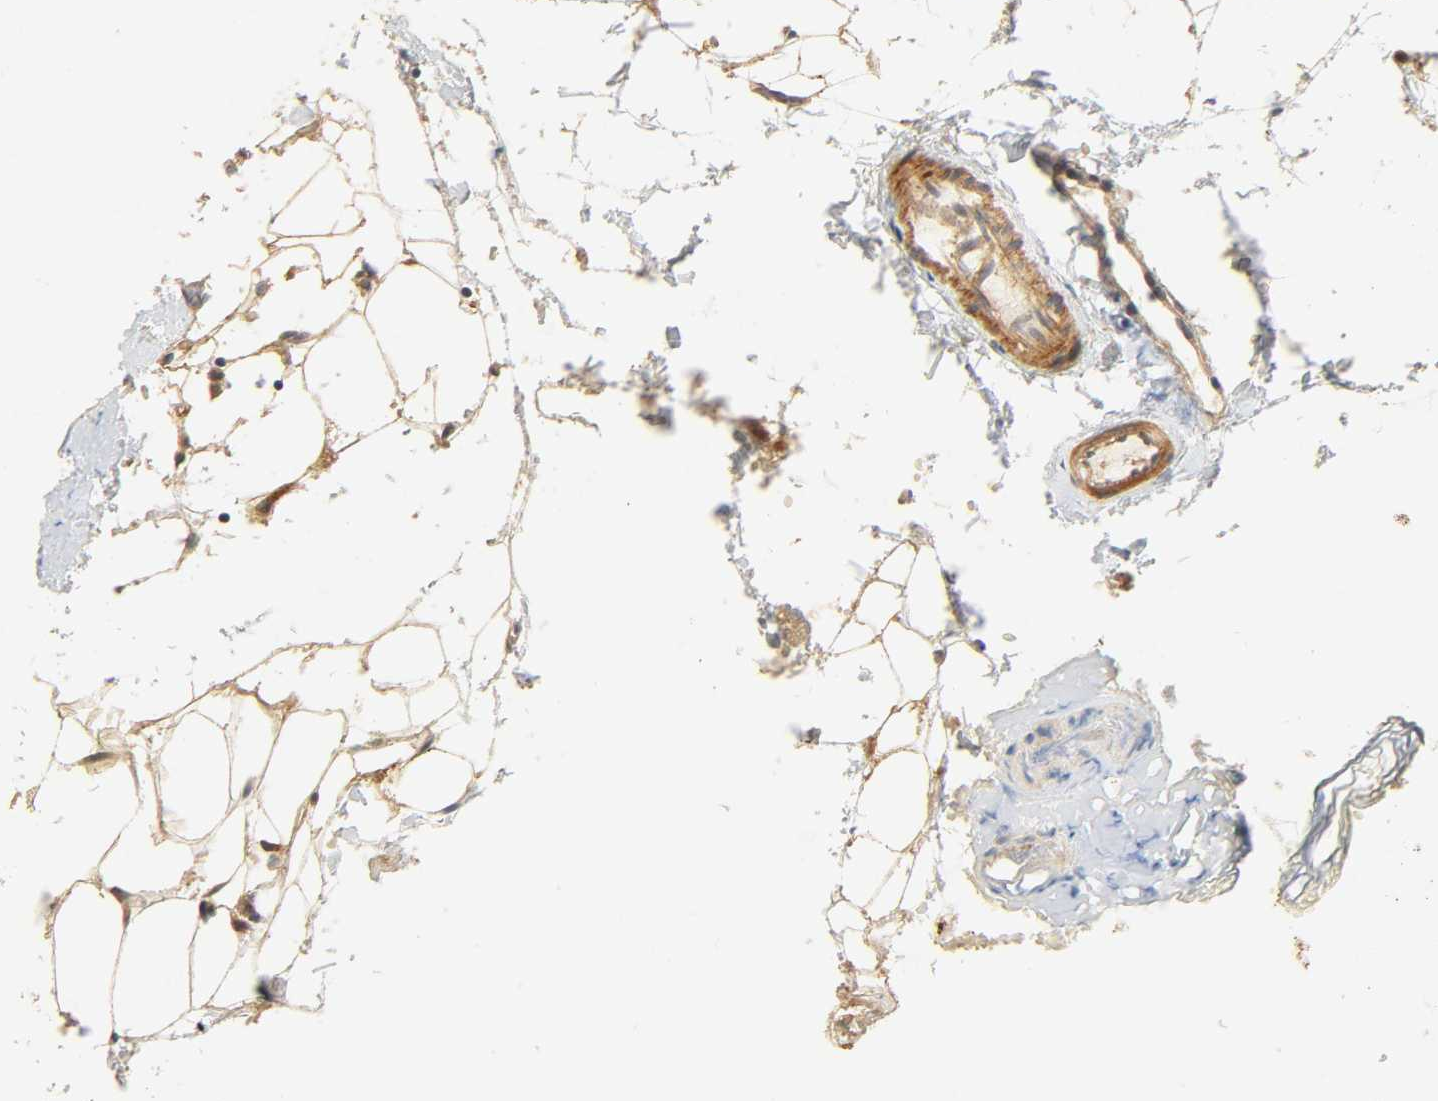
{"staining": {"intensity": "moderate", "quantity": "25%-75%", "location": "cytoplasmic/membranous"}, "tissue": "colorectal cancer", "cell_type": "Tumor cells", "image_type": "cancer", "snomed": [{"axis": "morphology", "description": "Adenocarcinoma, NOS"}, {"axis": "topography", "description": "Colon"}], "caption": "Brown immunohistochemical staining in colorectal cancer displays moderate cytoplasmic/membranous positivity in about 25%-75% of tumor cells.", "gene": "CACNA1G", "patient": {"sex": "male", "age": 14}}